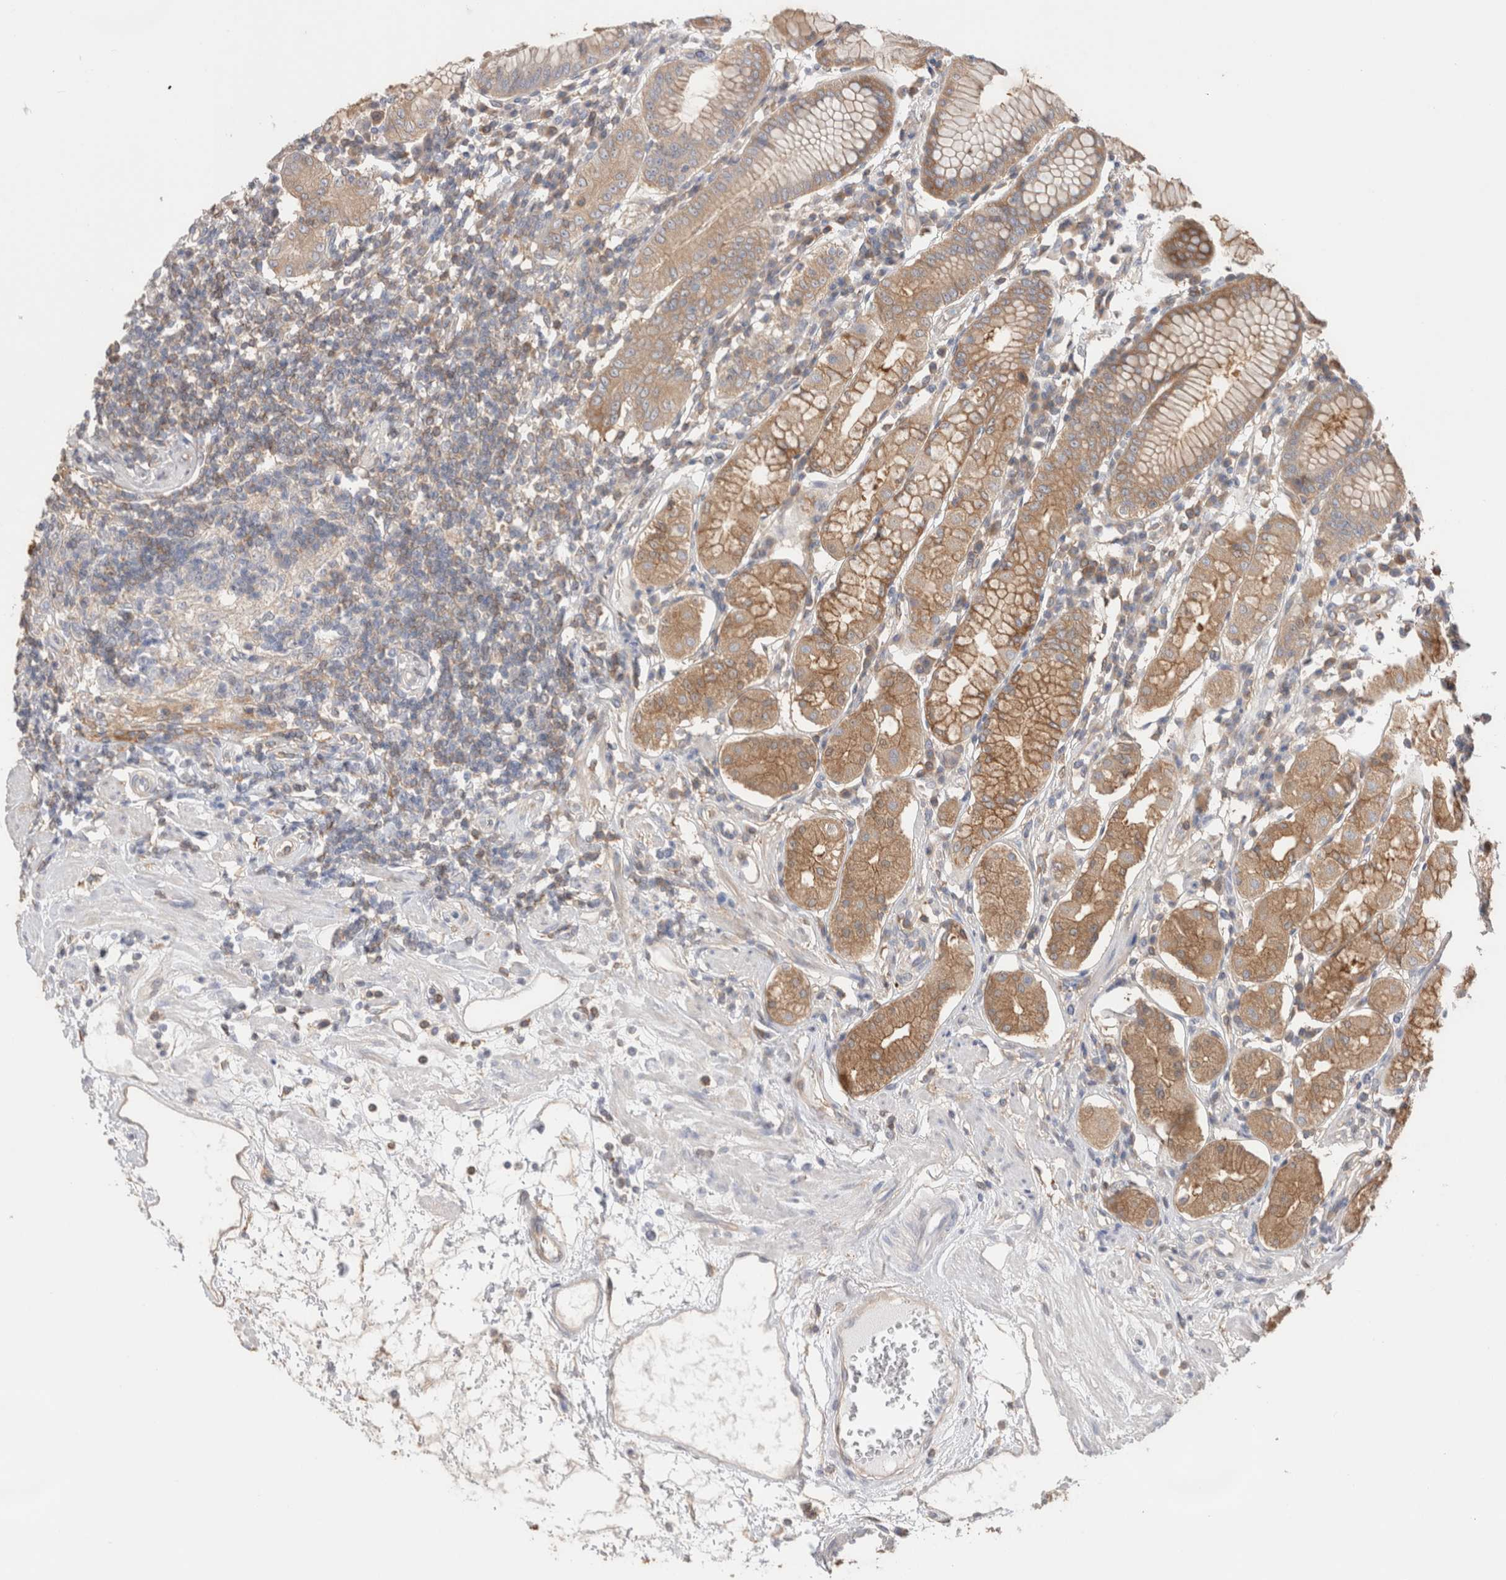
{"staining": {"intensity": "moderate", "quantity": ">75%", "location": "cytoplasmic/membranous"}, "tissue": "stomach", "cell_type": "Glandular cells", "image_type": "normal", "snomed": [{"axis": "morphology", "description": "Normal tissue, NOS"}, {"axis": "topography", "description": "Stomach"}, {"axis": "topography", "description": "Stomach, lower"}], "caption": "High-power microscopy captured an IHC photomicrograph of benign stomach, revealing moderate cytoplasmic/membranous expression in approximately >75% of glandular cells.", "gene": "CAPN2", "patient": {"sex": "female", "age": 56}}